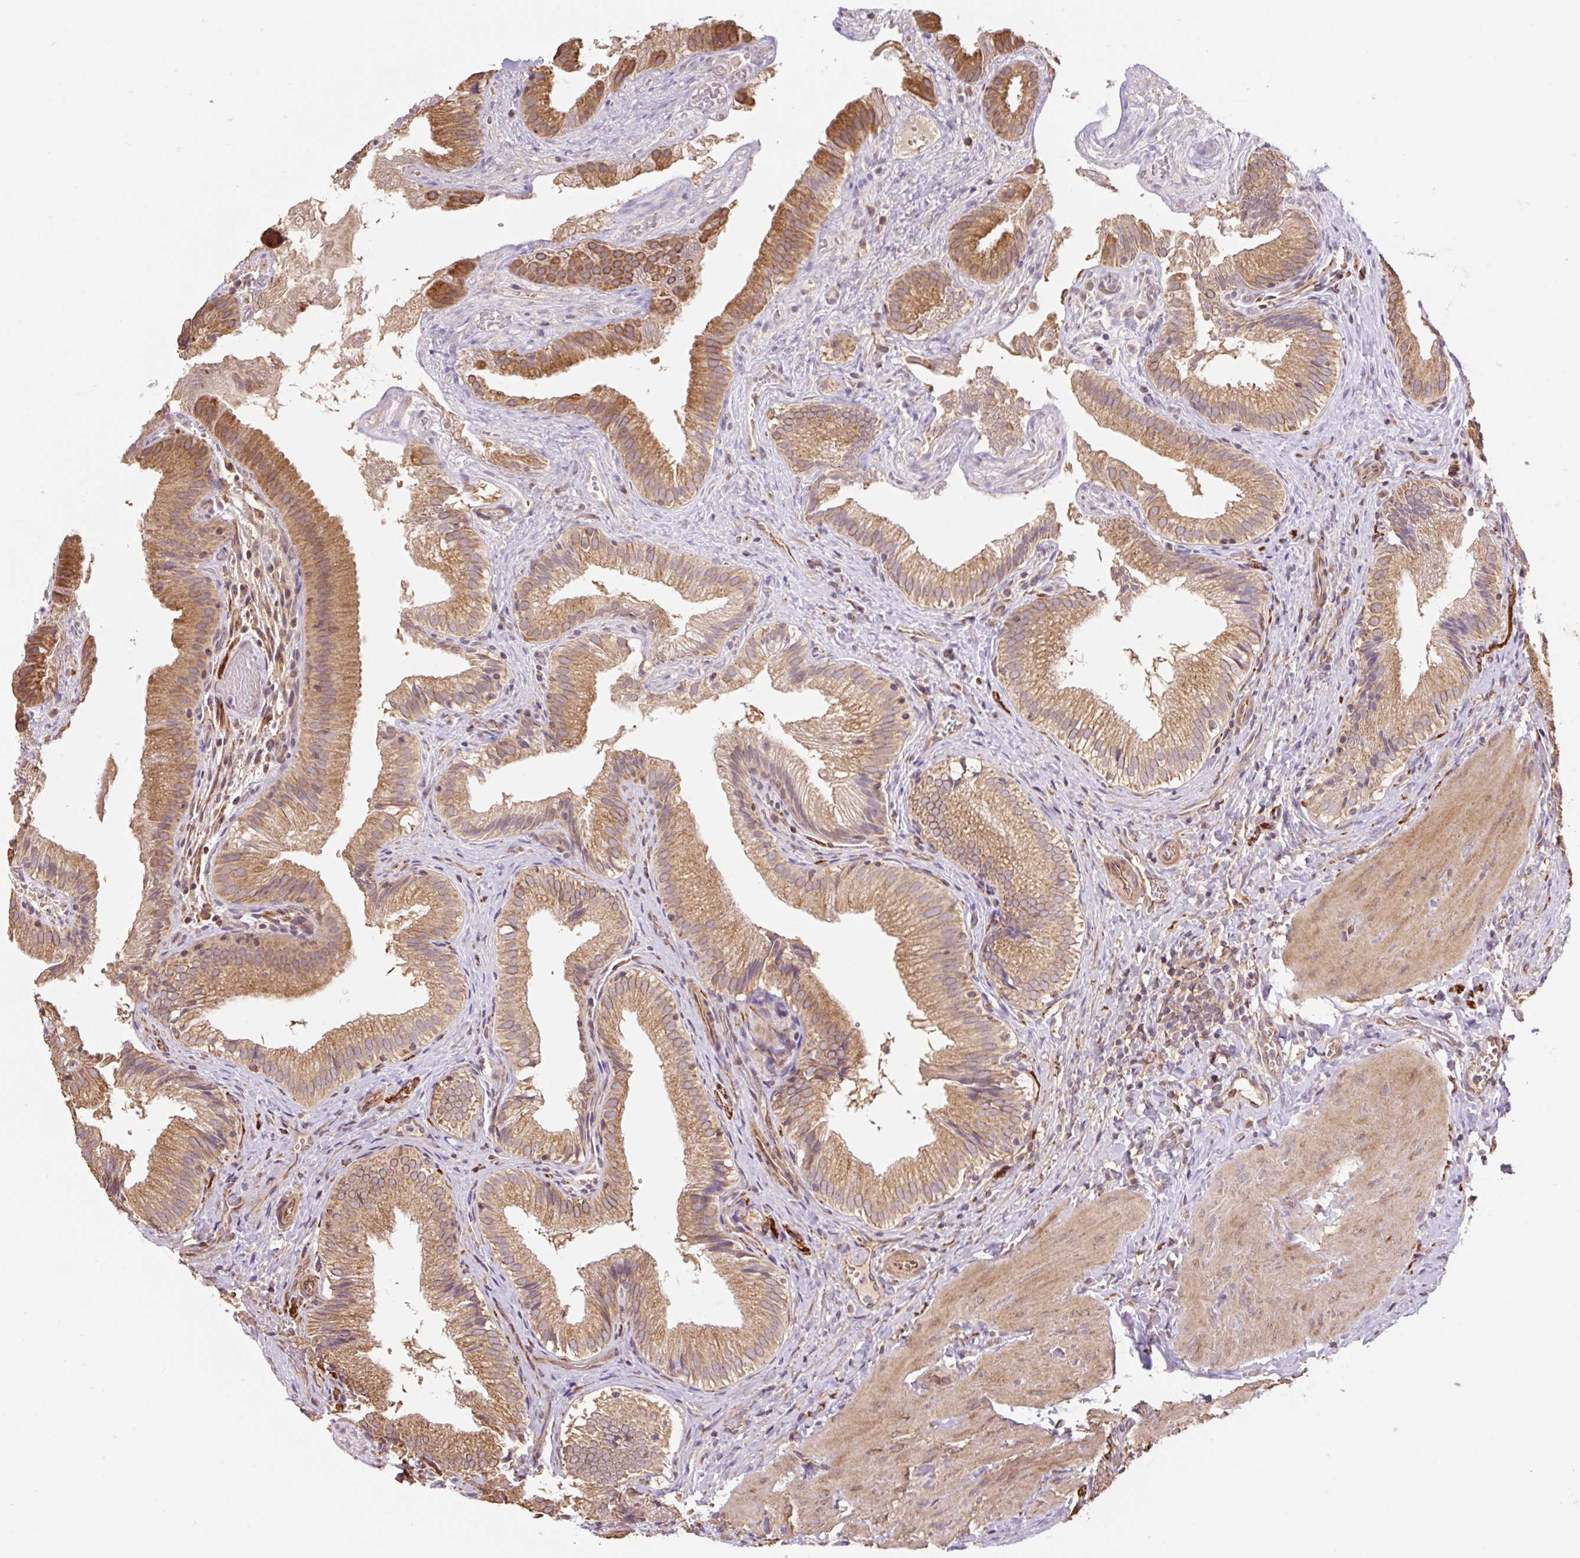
{"staining": {"intensity": "moderate", "quantity": ">75%", "location": "cytoplasmic/membranous"}, "tissue": "gallbladder", "cell_type": "Glandular cells", "image_type": "normal", "snomed": [{"axis": "morphology", "description": "Normal tissue, NOS"}, {"axis": "topography", "description": "Gallbladder"}], "caption": "This photomicrograph exhibits benign gallbladder stained with immunohistochemistry (IHC) to label a protein in brown. The cytoplasmic/membranous of glandular cells show moderate positivity for the protein. Nuclei are counter-stained blue.", "gene": "COX8A", "patient": {"sex": "female", "age": 30}}